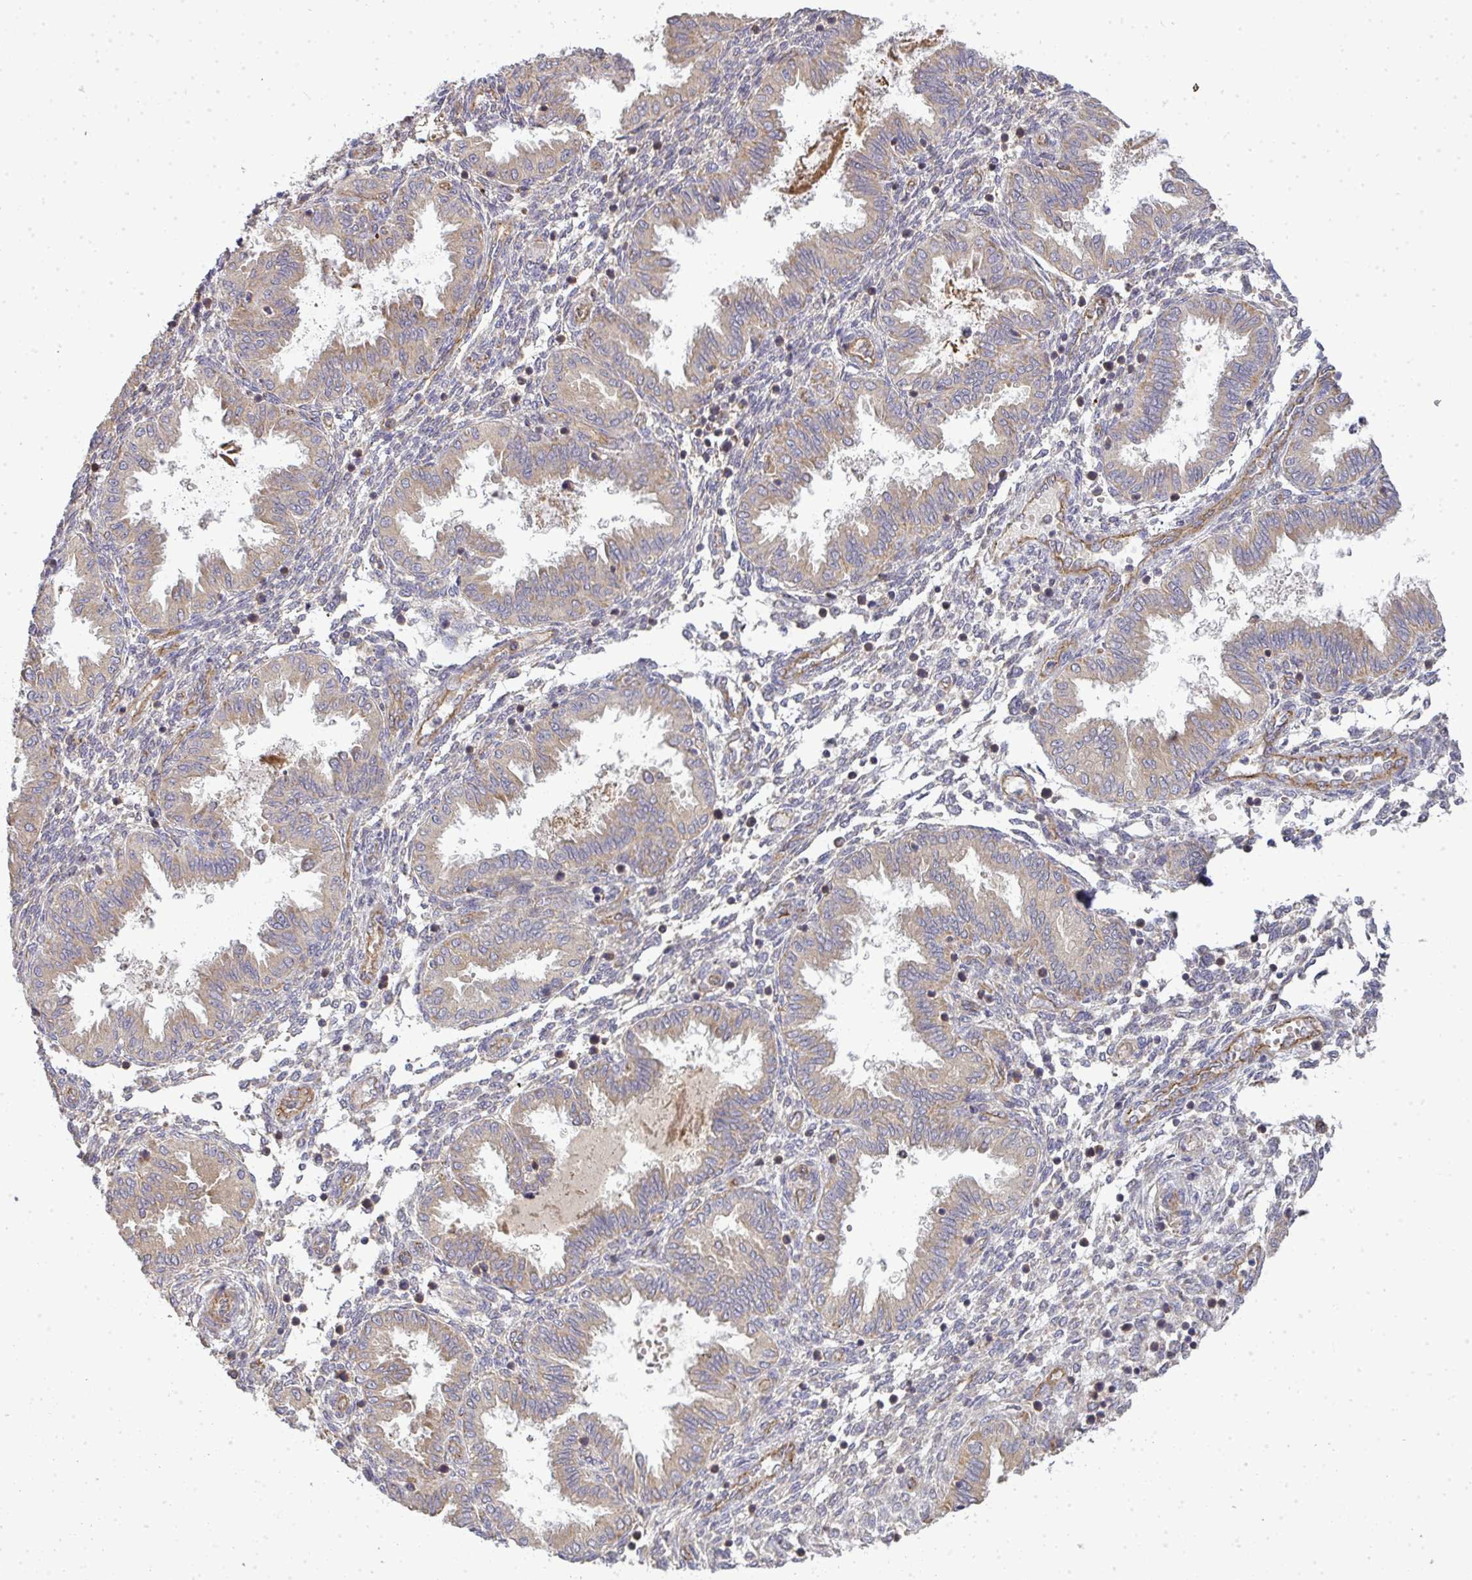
{"staining": {"intensity": "negative", "quantity": "none", "location": "none"}, "tissue": "endometrium", "cell_type": "Cells in endometrial stroma", "image_type": "normal", "snomed": [{"axis": "morphology", "description": "Normal tissue, NOS"}, {"axis": "topography", "description": "Endometrium"}], "caption": "Histopathology image shows no significant protein positivity in cells in endometrial stroma of benign endometrium.", "gene": "B4GALT6", "patient": {"sex": "female", "age": 33}}